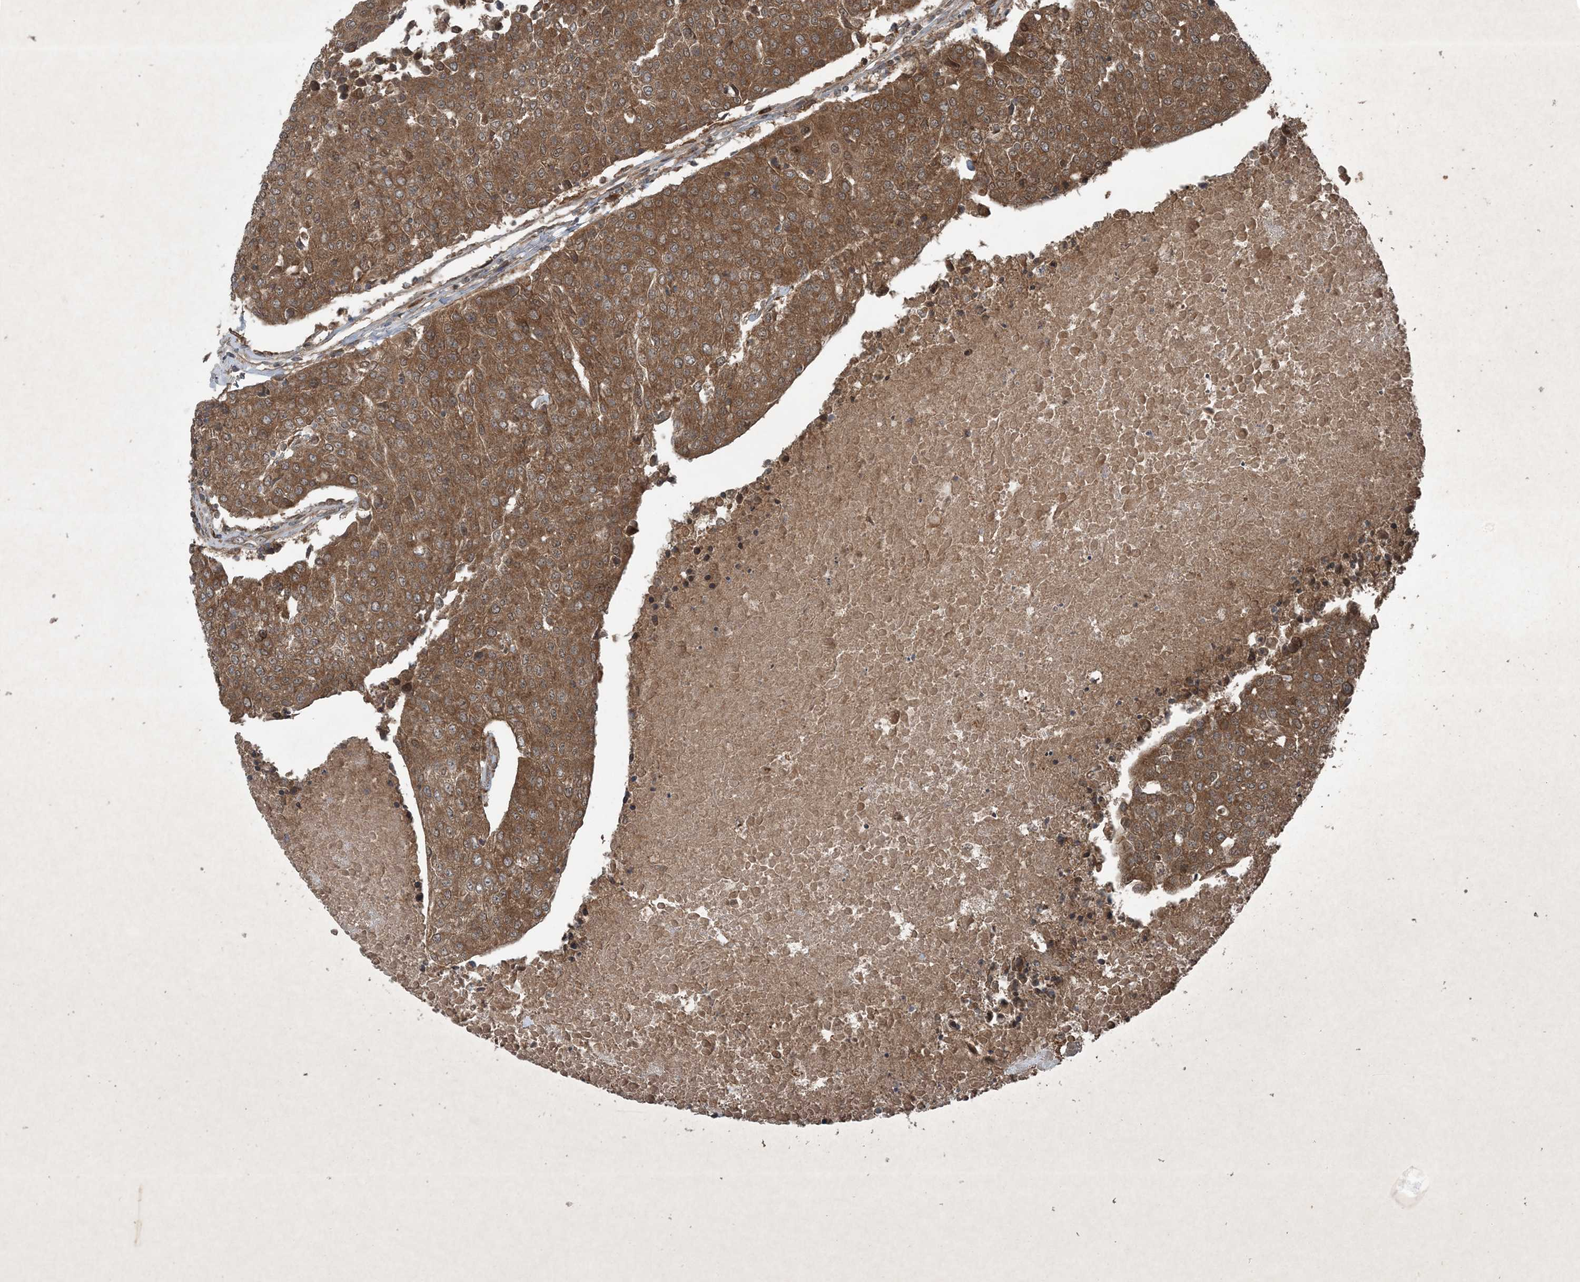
{"staining": {"intensity": "moderate", "quantity": ">75%", "location": "cytoplasmic/membranous"}, "tissue": "urothelial cancer", "cell_type": "Tumor cells", "image_type": "cancer", "snomed": [{"axis": "morphology", "description": "Urothelial carcinoma, High grade"}, {"axis": "topography", "description": "Urinary bladder"}], "caption": "The image displays a brown stain indicating the presence of a protein in the cytoplasmic/membranous of tumor cells in urothelial carcinoma (high-grade). (Stains: DAB (3,3'-diaminobenzidine) in brown, nuclei in blue, Microscopy: brightfield microscopy at high magnification).", "gene": "GNG5", "patient": {"sex": "female", "age": 85}}